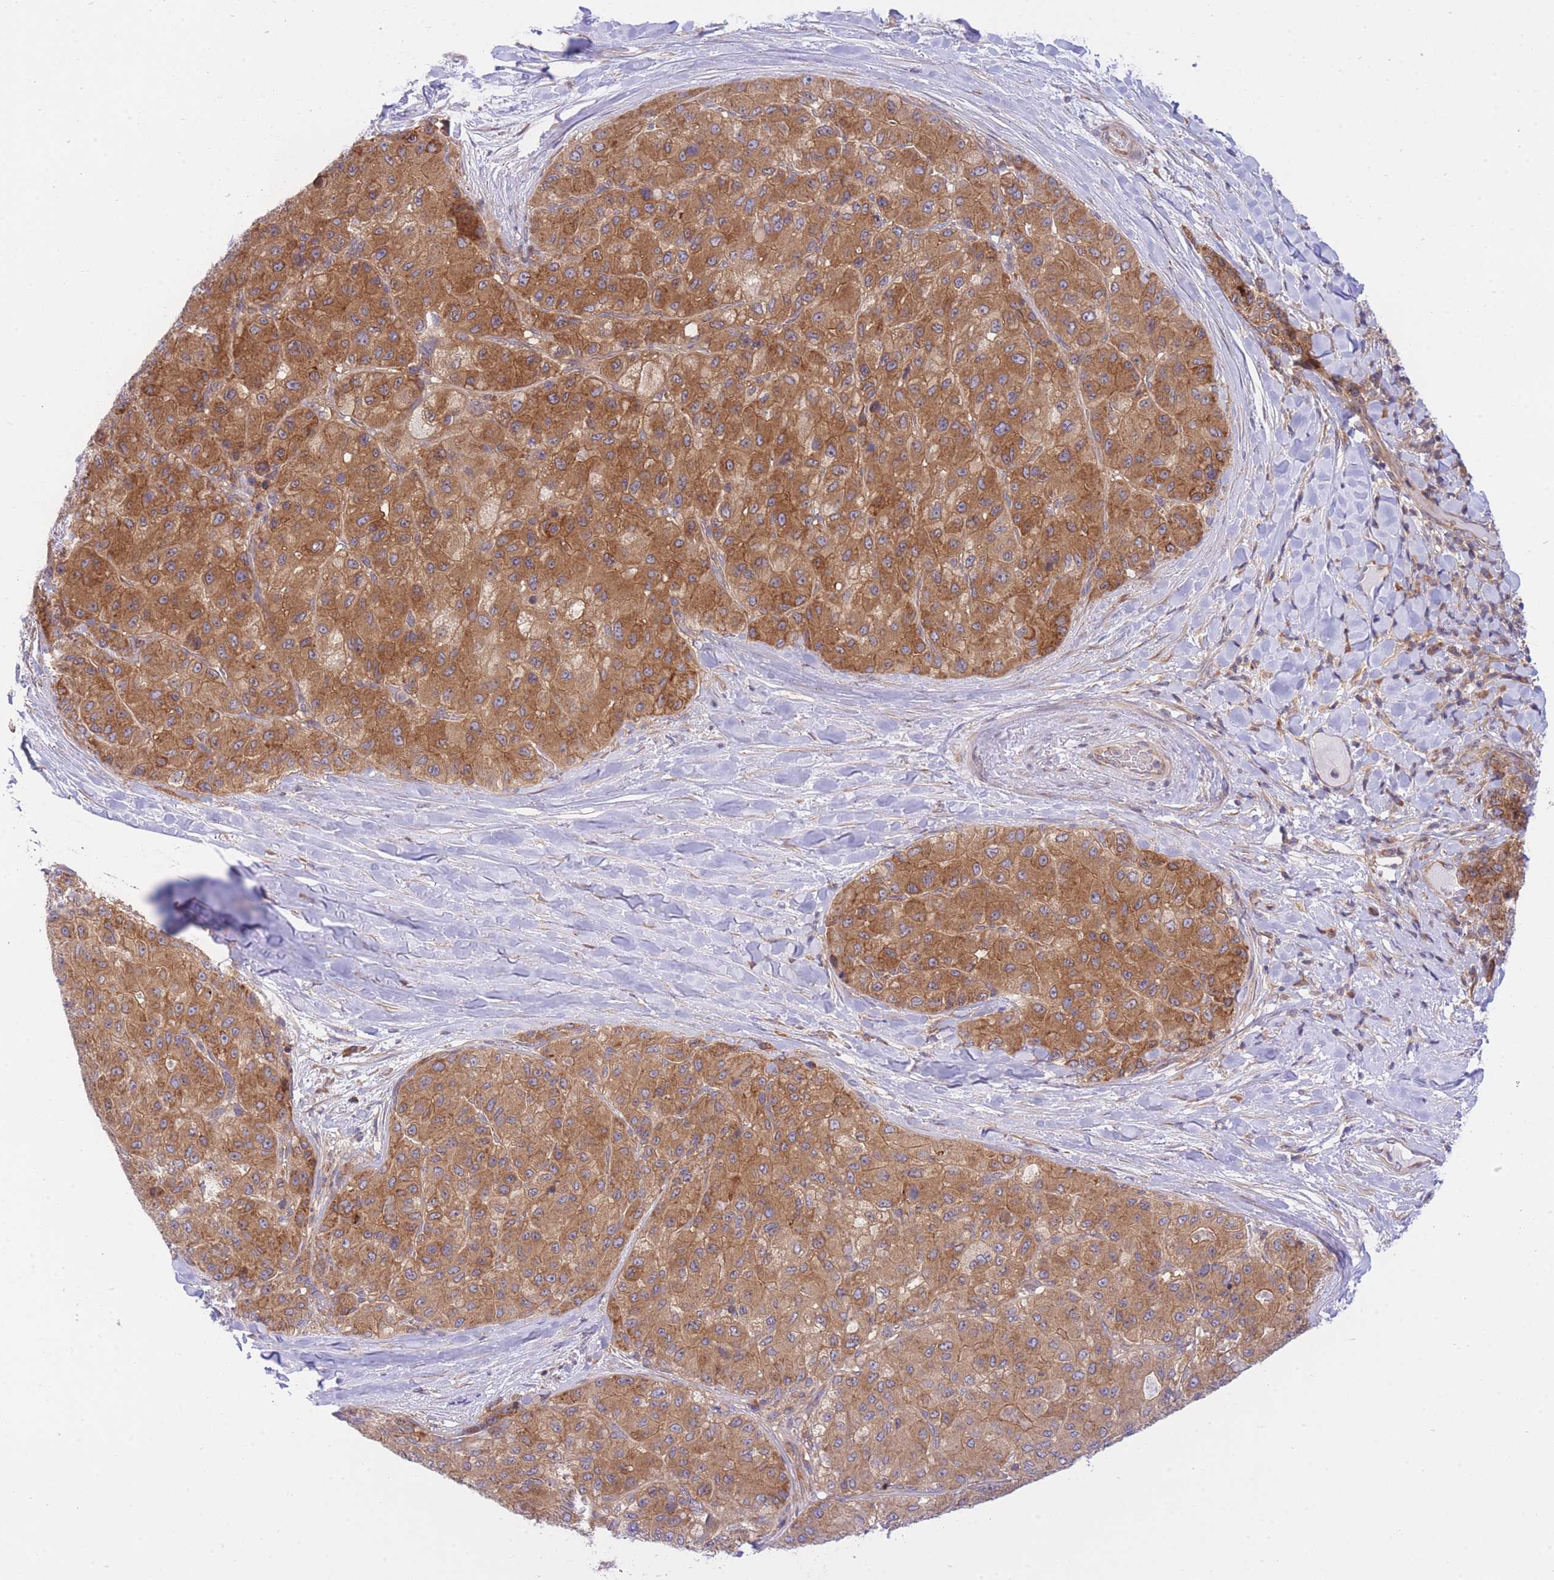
{"staining": {"intensity": "strong", "quantity": ">75%", "location": "cytoplasmic/membranous"}, "tissue": "liver cancer", "cell_type": "Tumor cells", "image_type": "cancer", "snomed": [{"axis": "morphology", "description": "Carcinoma, Hepatocellular, NOS"}, {"axis": "topography", "description": "Liver"}], "caption": "Hepatocellular carcinoma (liver) tissue exhibits strong cytoplasmic/membranous expression in about >75% of tumor cells", "gene": "EIF2B2", "patient": {"sex": "male", "age": 80}}